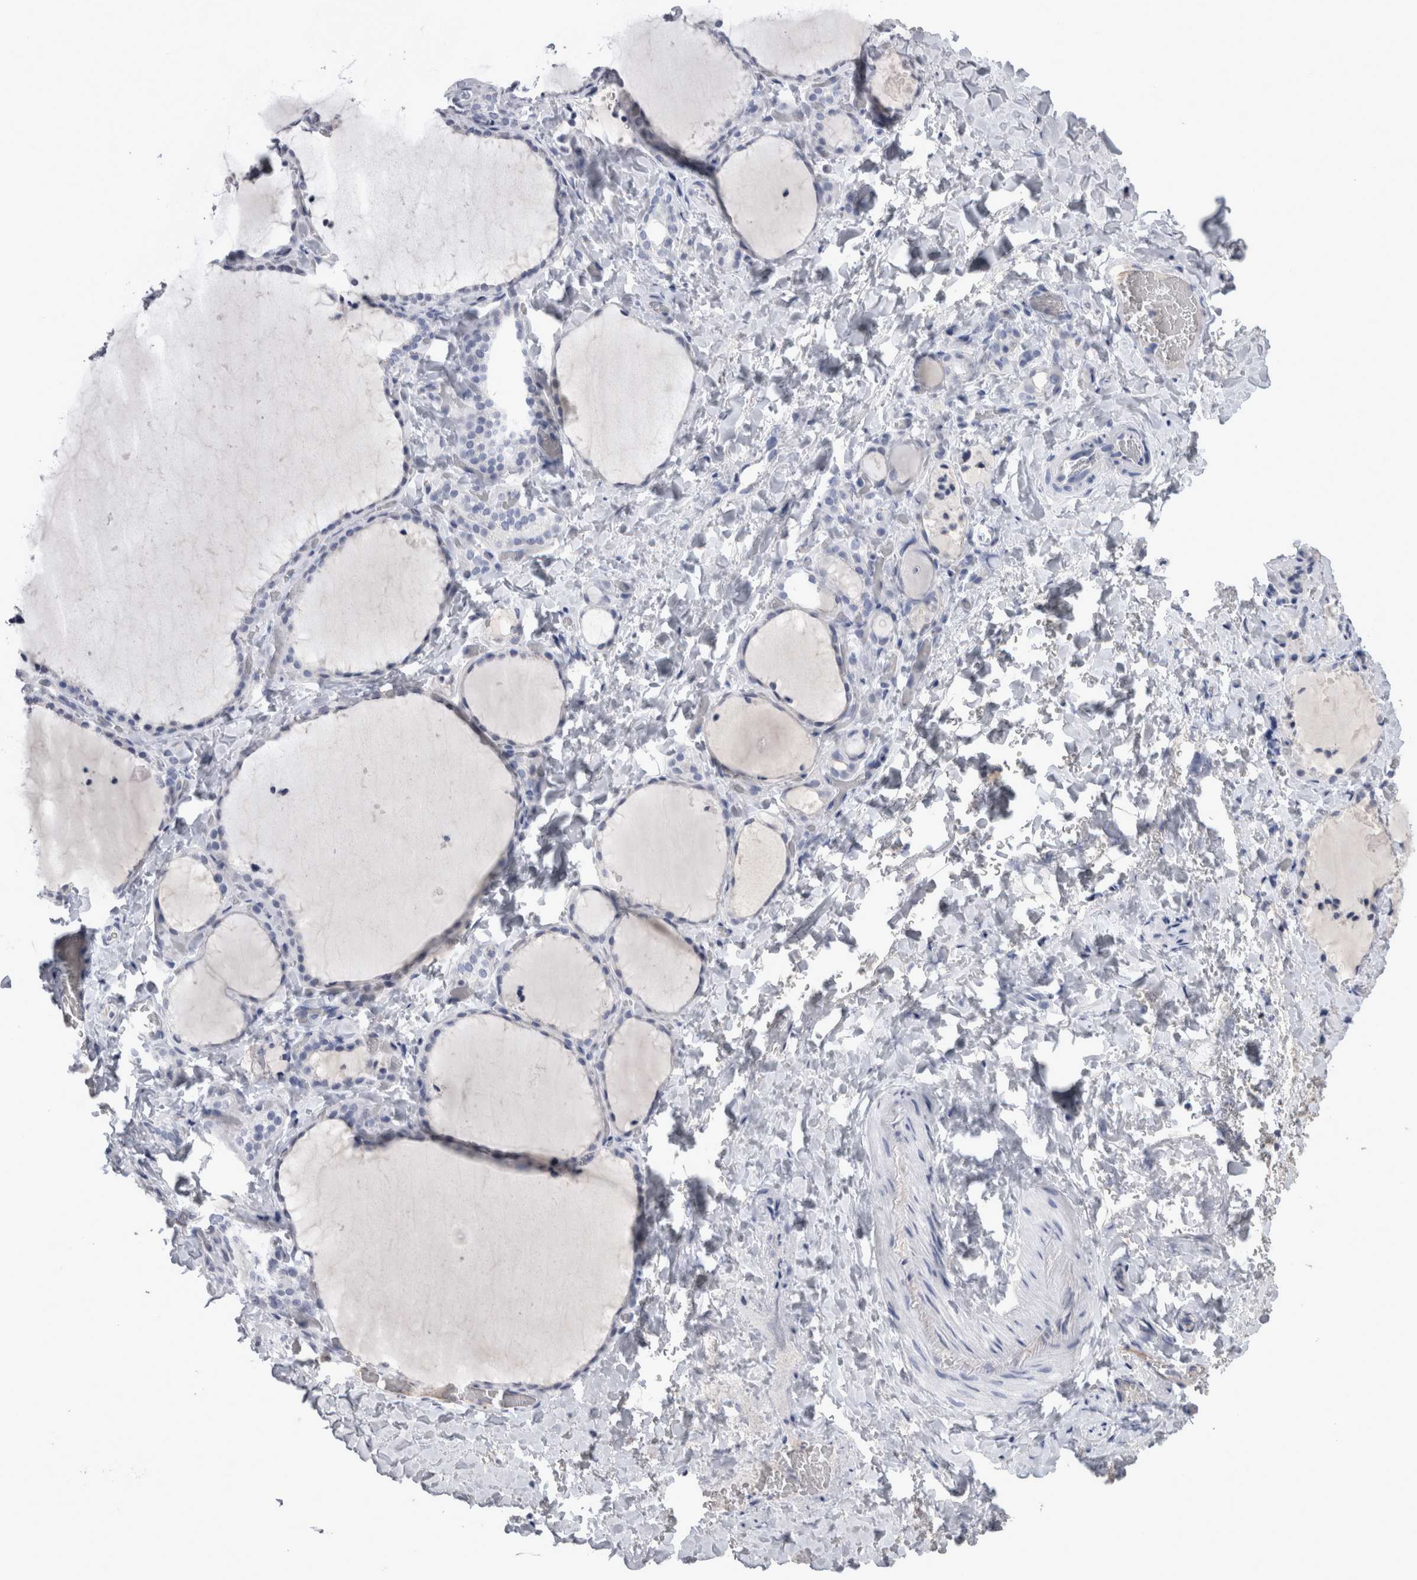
{"staining": {"intensity": "negative", "quantity": "none", "location": "none"}, "tissue": "thyroid gland", "cell_type": "Glandular cells", "image_type": "normal", "snomed": [{"axis": "morphology", "description": "Normal tissue, NOS"}, {"axis": "topography", "description": "Thyroid gland"}], "caption": "High magnification brightfield microscopy of benign thyroid gland stained with DAB (brown) and counterstained with hematoxylin (blue): glandular cells show no significant positivity.", "gene": "PAX5", "patient": {"sex": "female", "age": 22}}